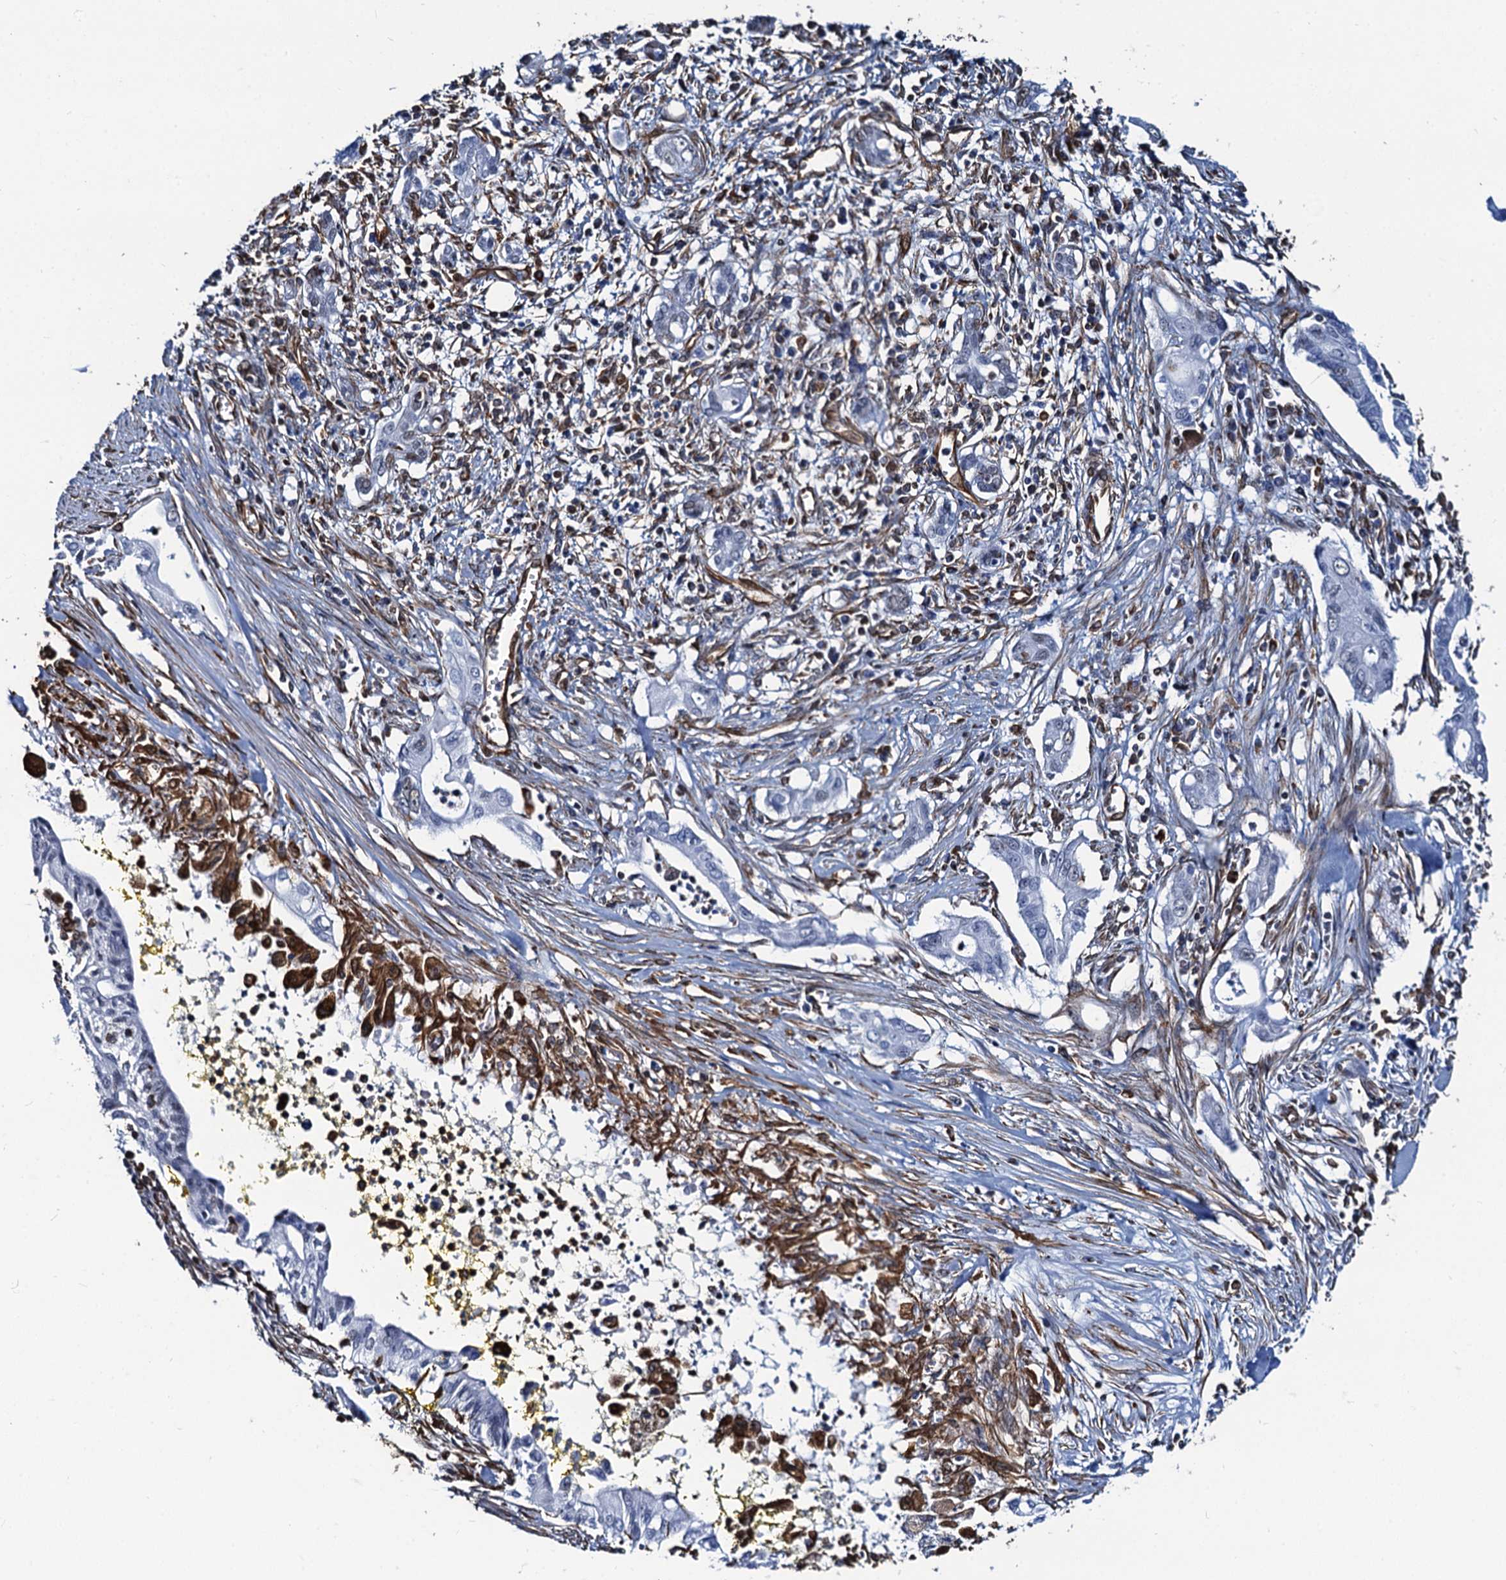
{"staining": {"intensity": "negative", "quantity": "none", "location": "none"}, "tissue": "pancreatic cancer", "cell_type": "Tumor cells", "image_type": "cancer", "snomed": [{"axis": "morphology", "description": "Adenocarcinoma, NOS"}, {"axis": "topography", "description": "Pancreas"}], "caption": "This is an IHC image of human pancreatic cancer (adenocarcinoma). There is no staining in tumor cells.", "gene": "PGM2", "patient": {"sex": "male", "age": 58}}